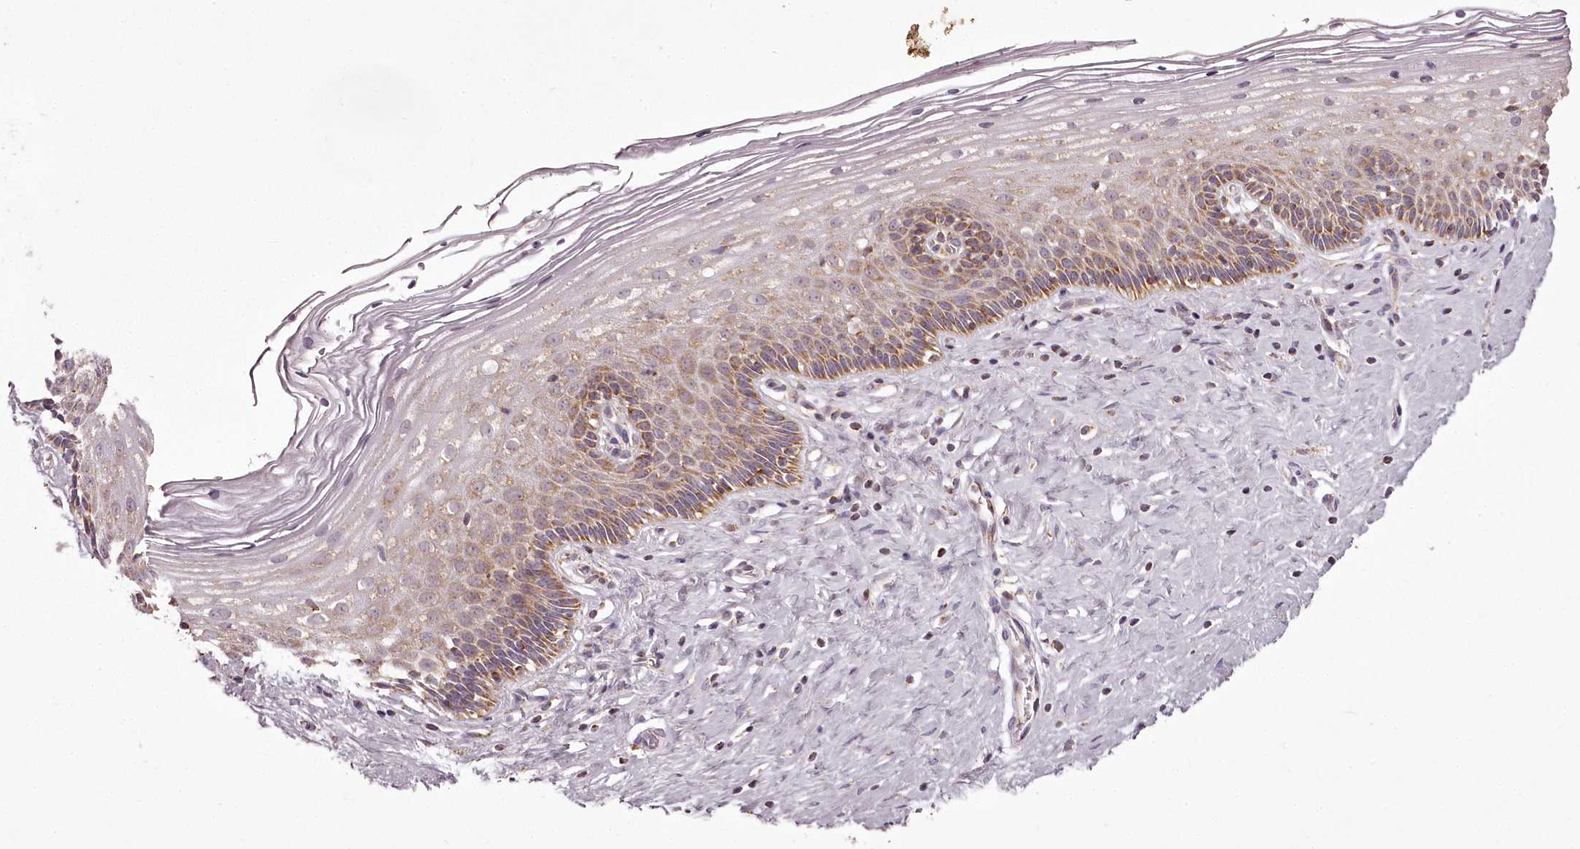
{"staining": {"intensity": "moderate", "quantity": ">75%", "location": "cytoplasmic/membranous"}, "tissue": "cervix", "cell_type": "Glandular cells", "image_type": "normal", "snomed": [{"axis": "morphology", "description": "Normal tissue, NOS"}, {"axis": "topography", "description": "Cervix"}], "caption": "Brown immunohistochemical staining in normal human cervix displays moderate cytoplasmic/membranous expression in about >75% of glandular cells.", "gene": "CHCHD2", "patient": {"sex": "female", "age": 33}}